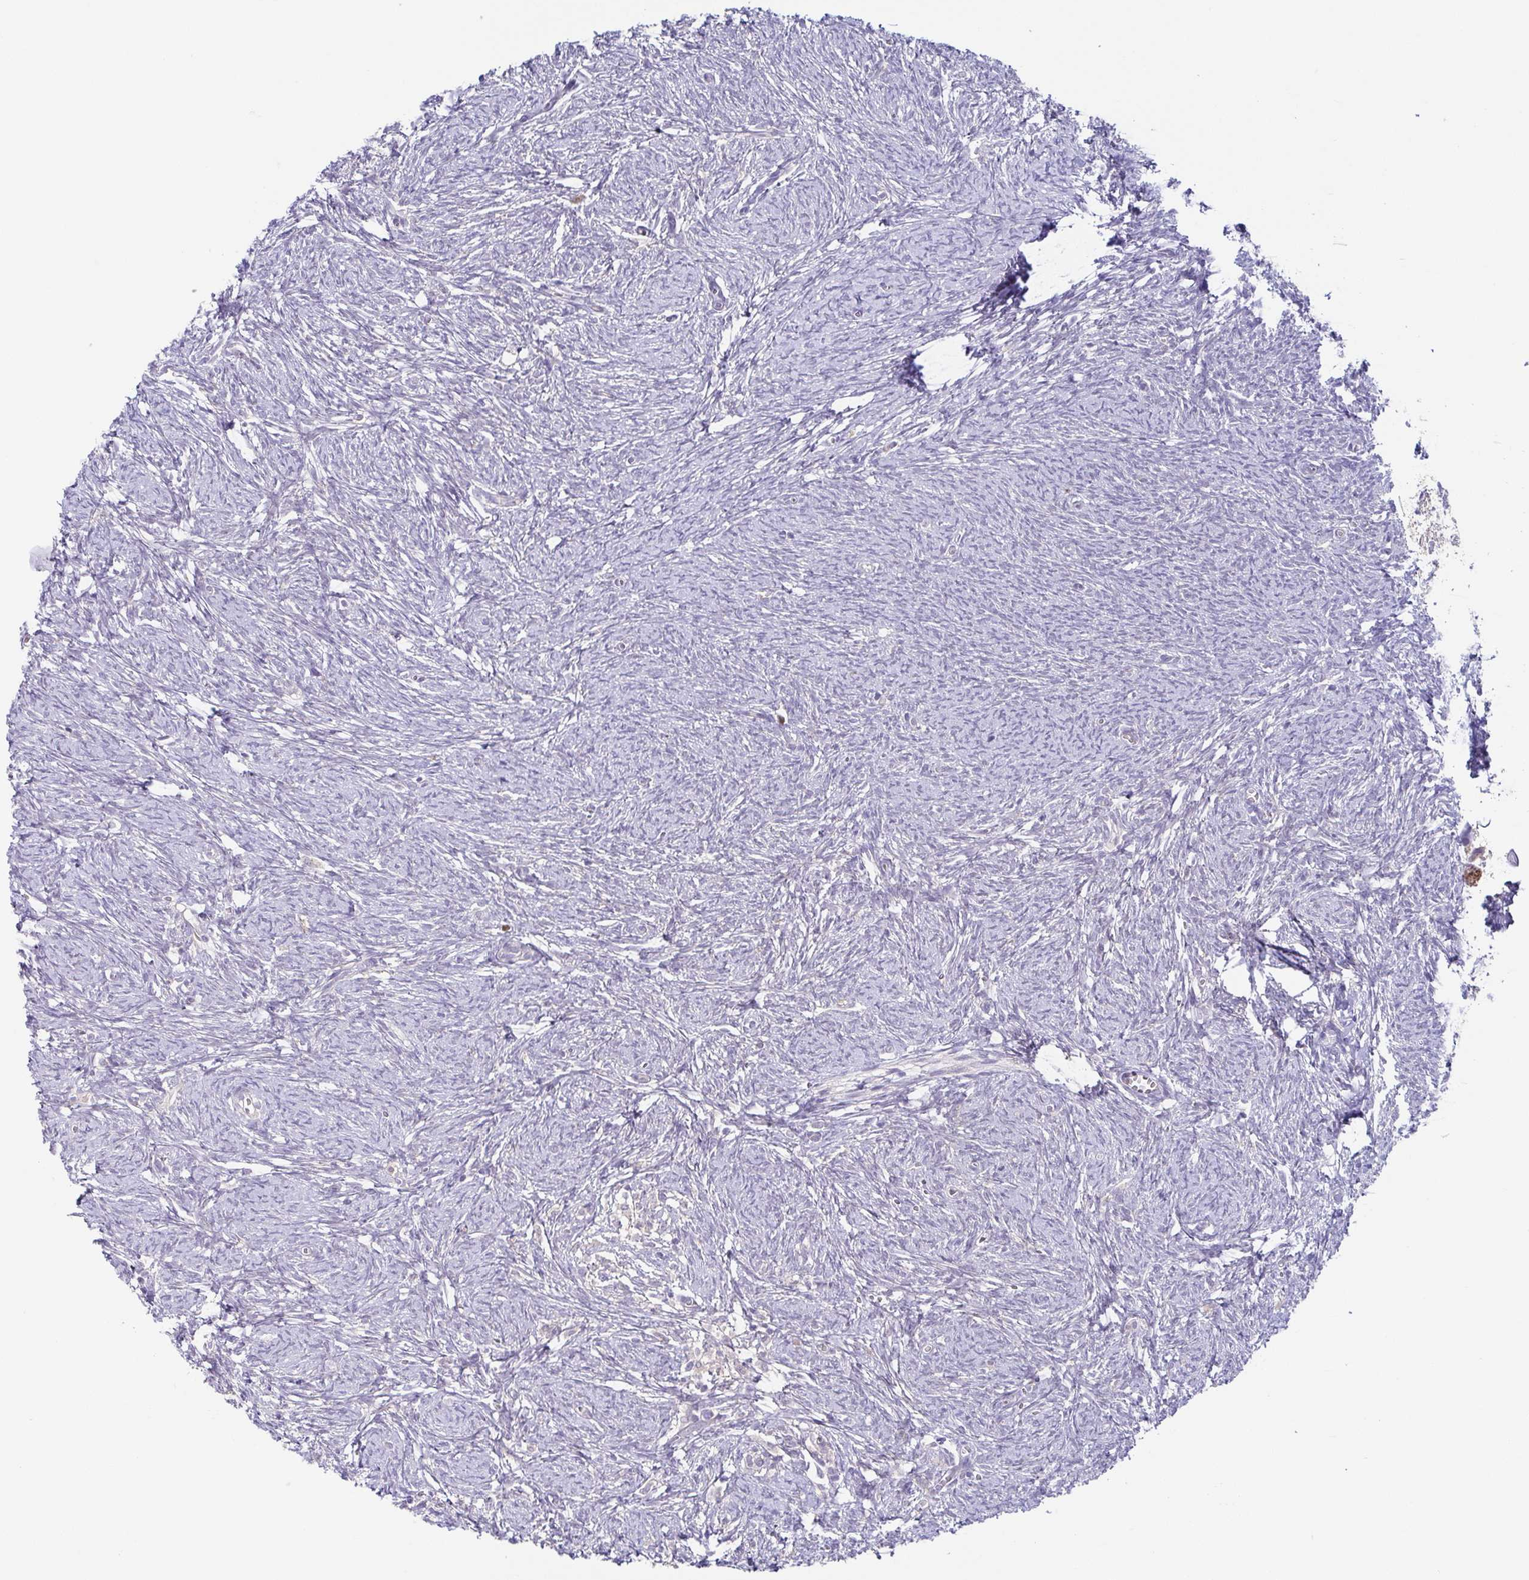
{"staining": {"intensity": "weak", "quantity": ">75%", "location": "cytoplasmic/membranous"}, "tissue": "ovary", "cell_type": "Follicle cells", "image_type": "normal", "snomed": [{"axis": "morphology", "description": "Normal tissue, NOS"}, {"axis": "topography", "description": "Ovary"}], "caption": "Ovary stained with immunohistochemistry reveals weak cytoplasmic/membranous staining in about >75% of follicle cells.", "gene": "UBE2Q1", "patient": {"sex": "female", "age": 41}}